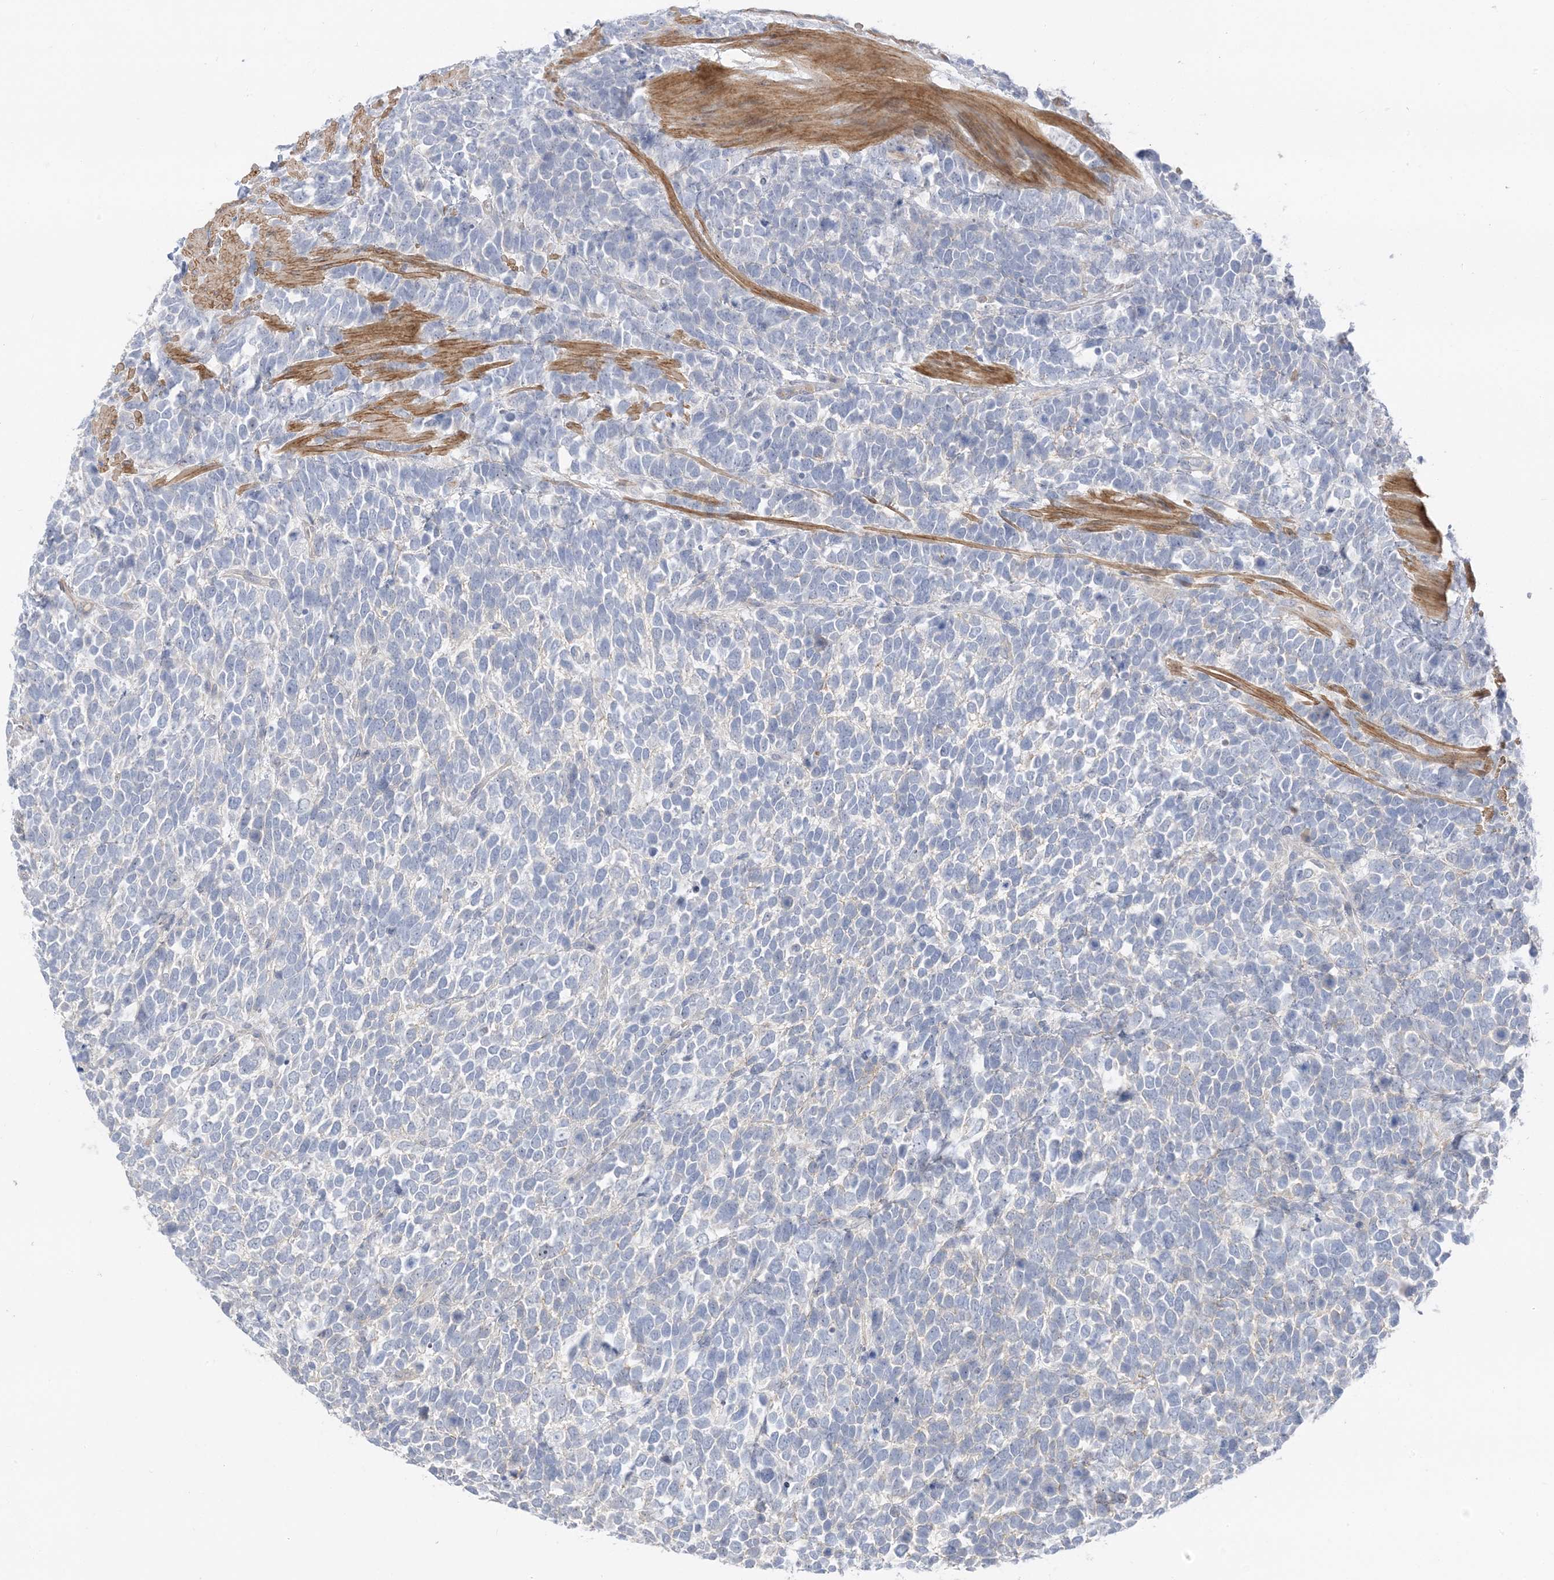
{"staining": {"intensity": "negative", "quantity": "none", "location": "none"}, "tissue": "urothelial cancer", "cell_type": "Tumor cells", "image_type": "cancer", "snomed": [{"axis": "morphology", "description": "Urothelial carcinoma, High grade"}, {"axis": "topography", "description": "Urinary bladder"}], "caption": "Tumor cells are negative for protein expression in human urothelial cancer.", "gene": "IL36B", "patient": {"sex": "female", "age": 82}}